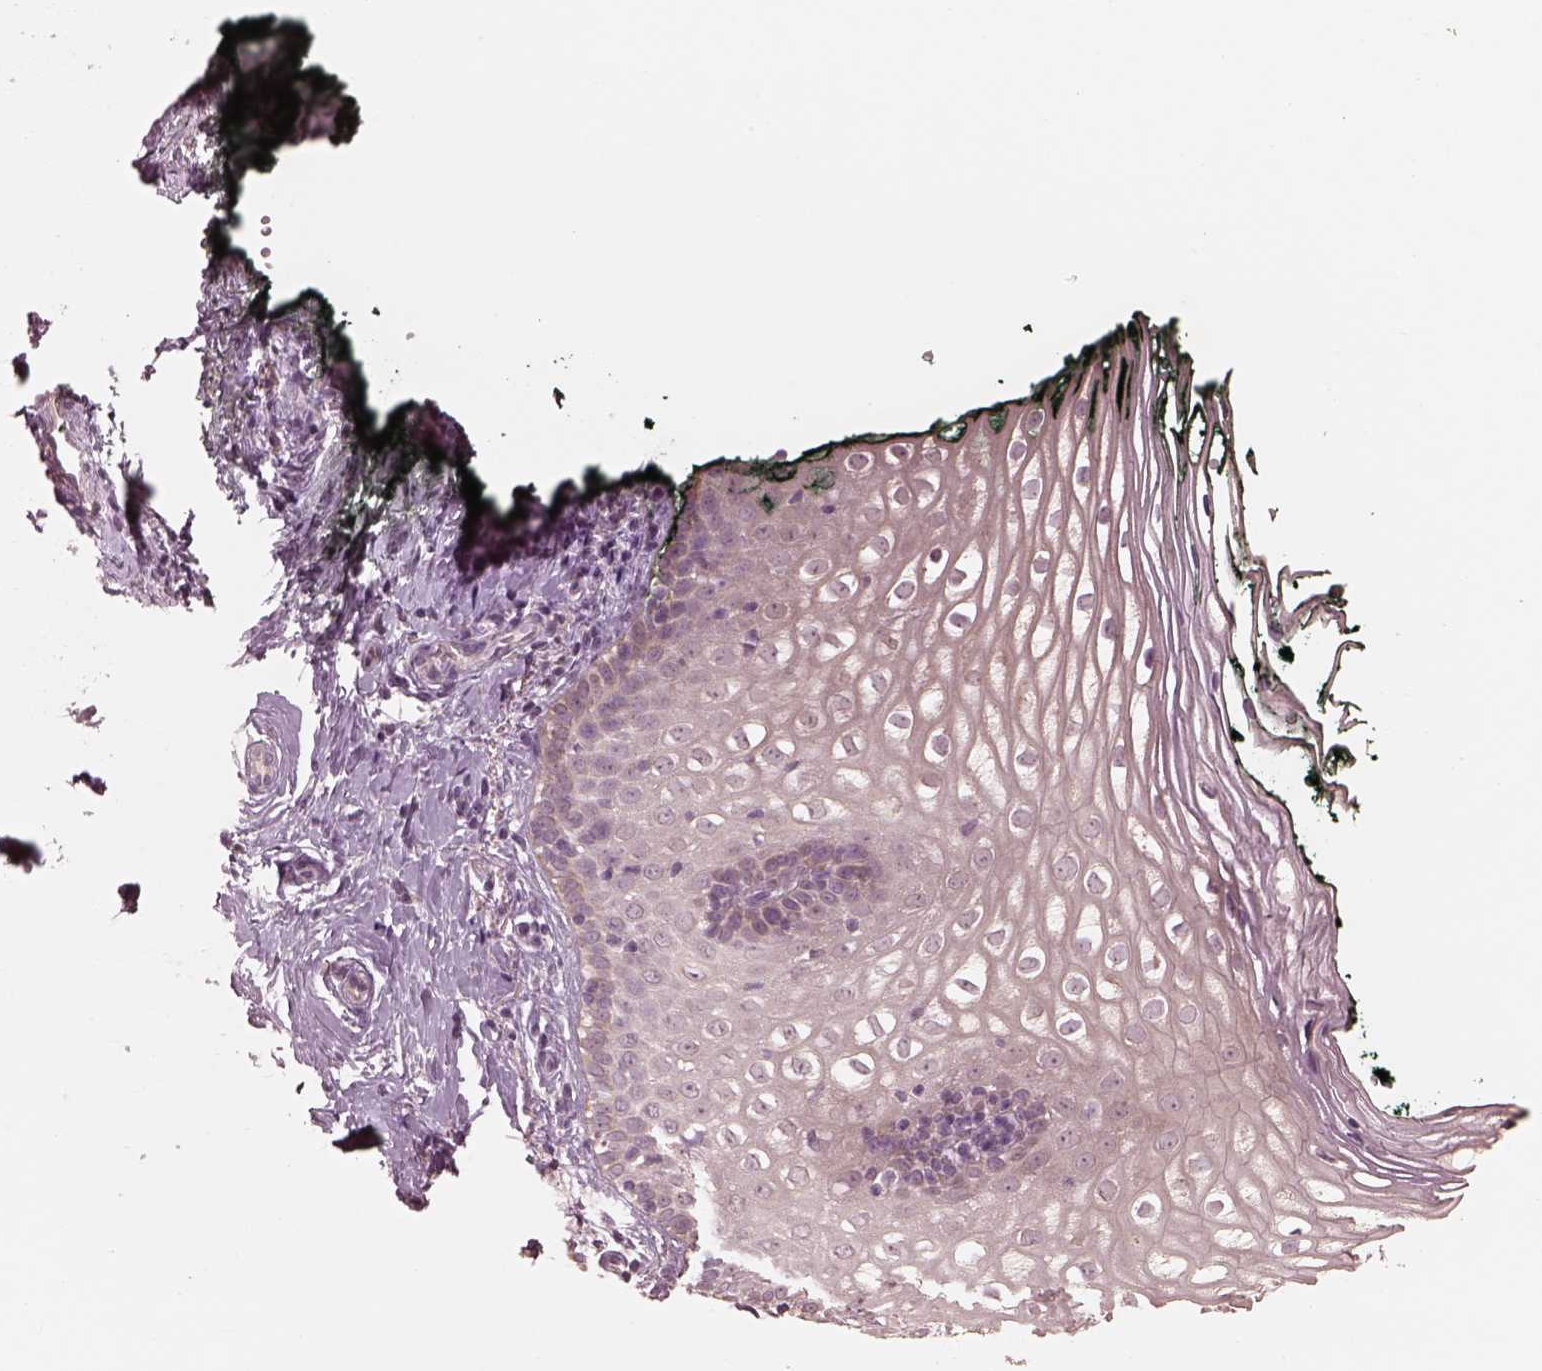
{"staining": {"intensity": "negative", "quantity": "none", "location": "none"}, "tissue": "vagina", "cell_type": "Squamous epithelial cells", "image_type": "normal", "snomed": [{"axis": "morphology", "description": "Normal tissue, NOS"}, {"axis": "topography", "description": "Vagina"}], "caption": "Protein analysis of benign vagina exhibits no significant staining in squamous epithelial cells.", "gene": "SLC25A46", "patient": {"sex": "female", "age": 47}}